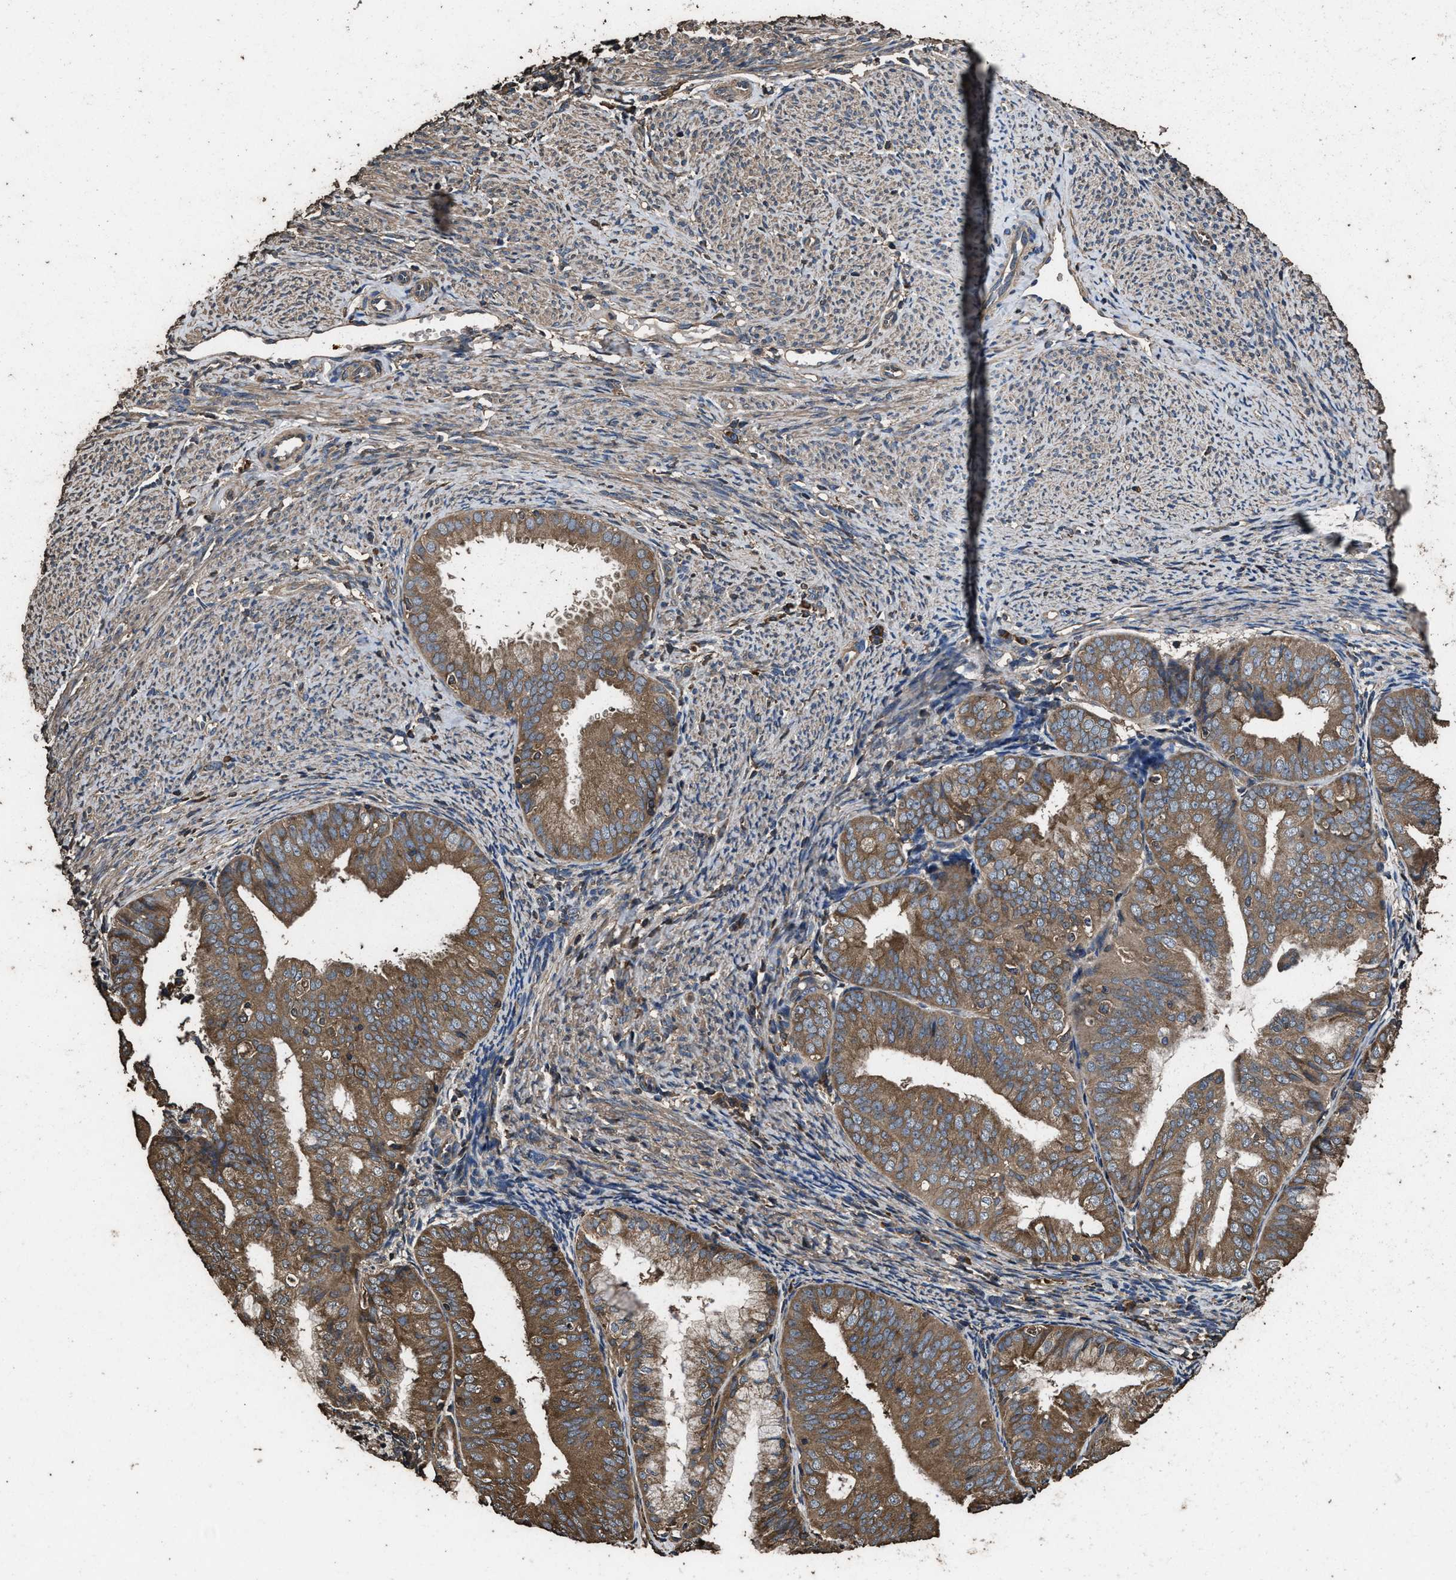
{"staining": {"intensity": "moderate", "quantity": ">75%", "location": "cytoplasmic/membranous"}, "tissue": "endometrial cancer", "cell_type": "Tumor cells", "image_type": "cancer", "snomed": [{"axis": "morphology", "description": "Adenocarcinoma, NOS"}, {"axis": "topography", "description": "Endometrium"}], "caption": "Tumor cells display moderate cytoplasmic/membranous positivity in approximately >75% of cells in adenocarcinoma (endometrial).", "gene": "ZMYND19", "patient": {"sex": "female", "age": 63}}